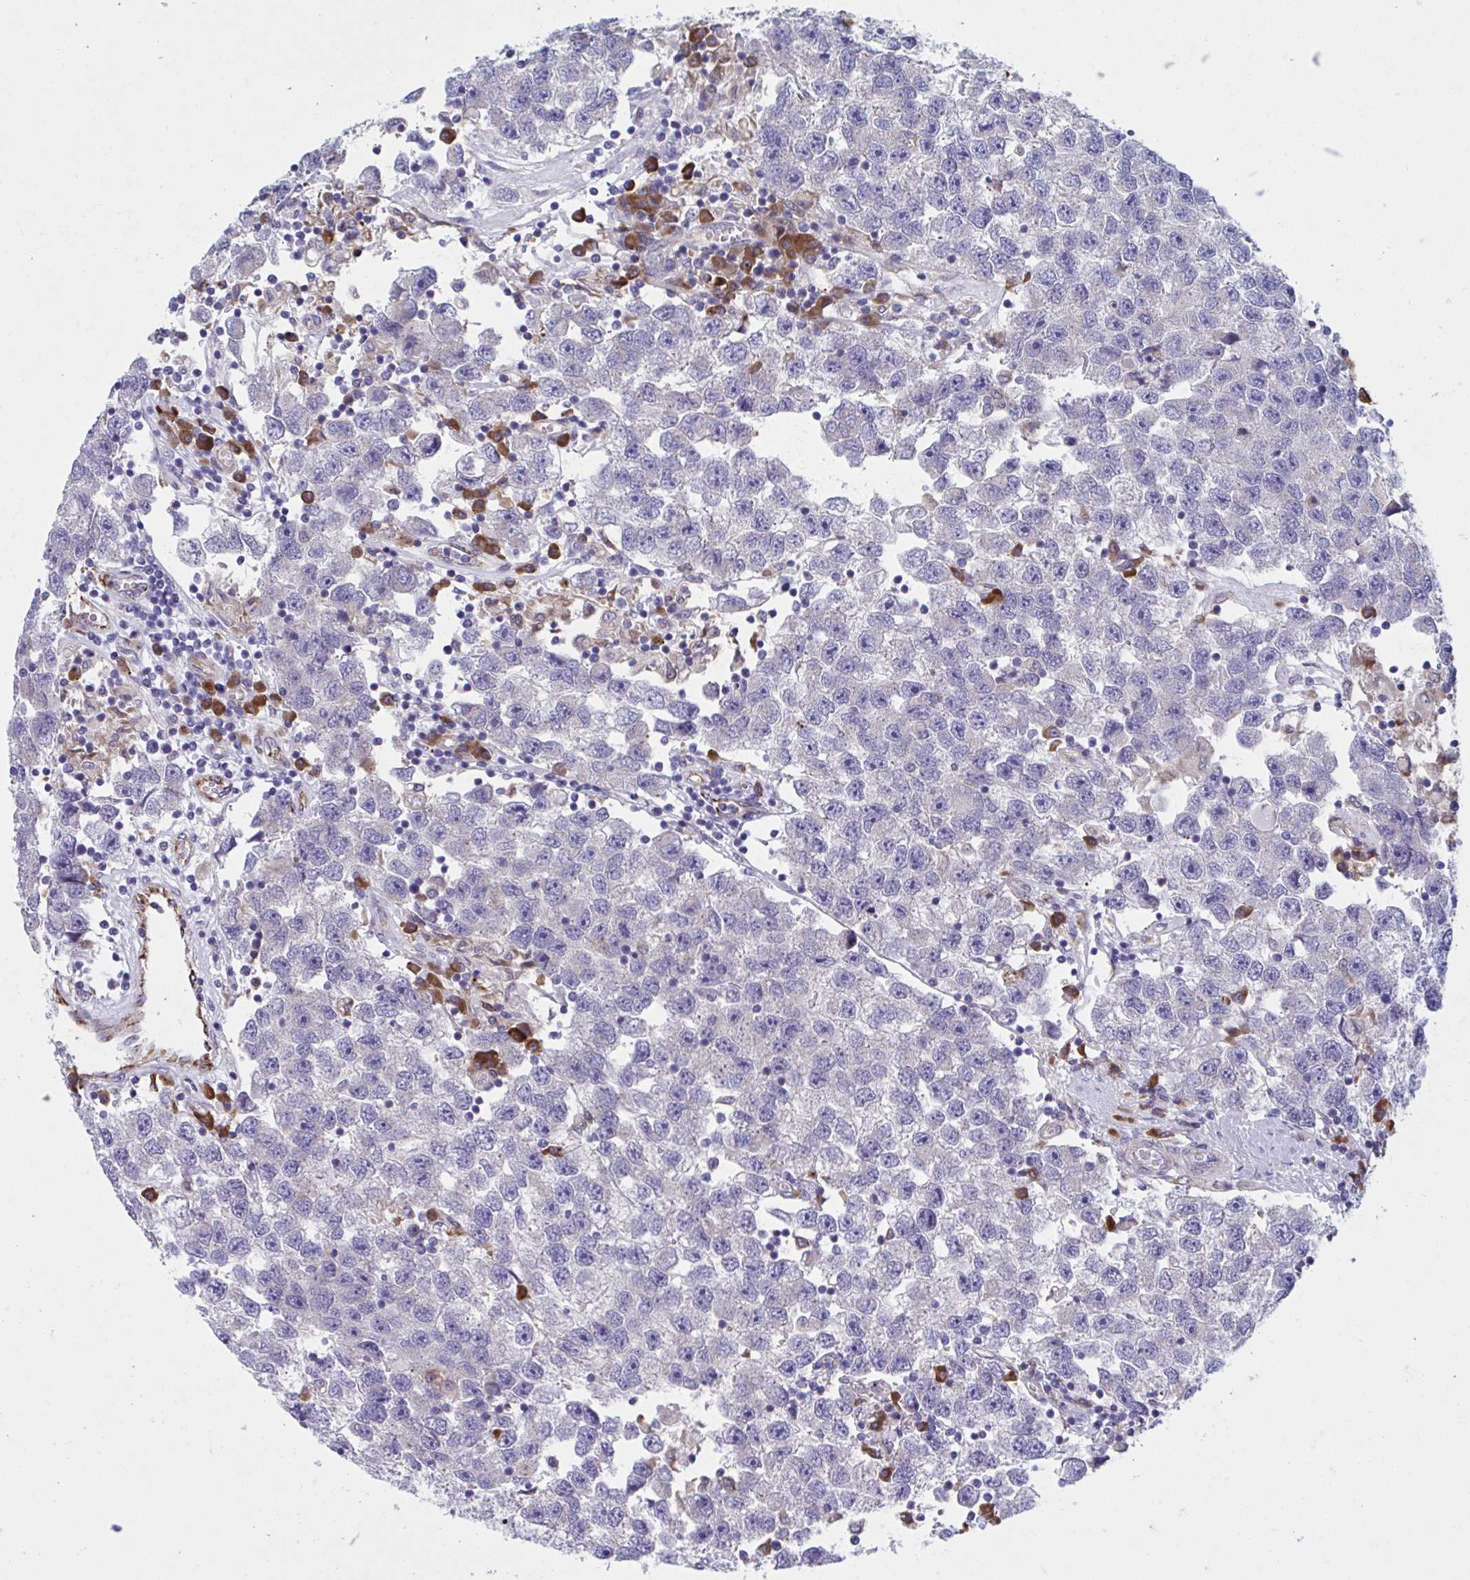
{"staining": {"intensity": "negative", "quantity": "none", "location": "none"}, "tissue": "testis cancer", "cell_type": "Tumor cells", "image_type": "cancer", "snomed": [{"axis": "morphology", "description": "Seminoma, NOS"}, {"axis": "topography", "description": "Testis"}], "caption": "This is an immunohistochemistry histopathology image of human testis seminoma. There is no positivity in tumor cells.", "gene": "WBP1", "patient": {"sex": "male", "age": 26}}